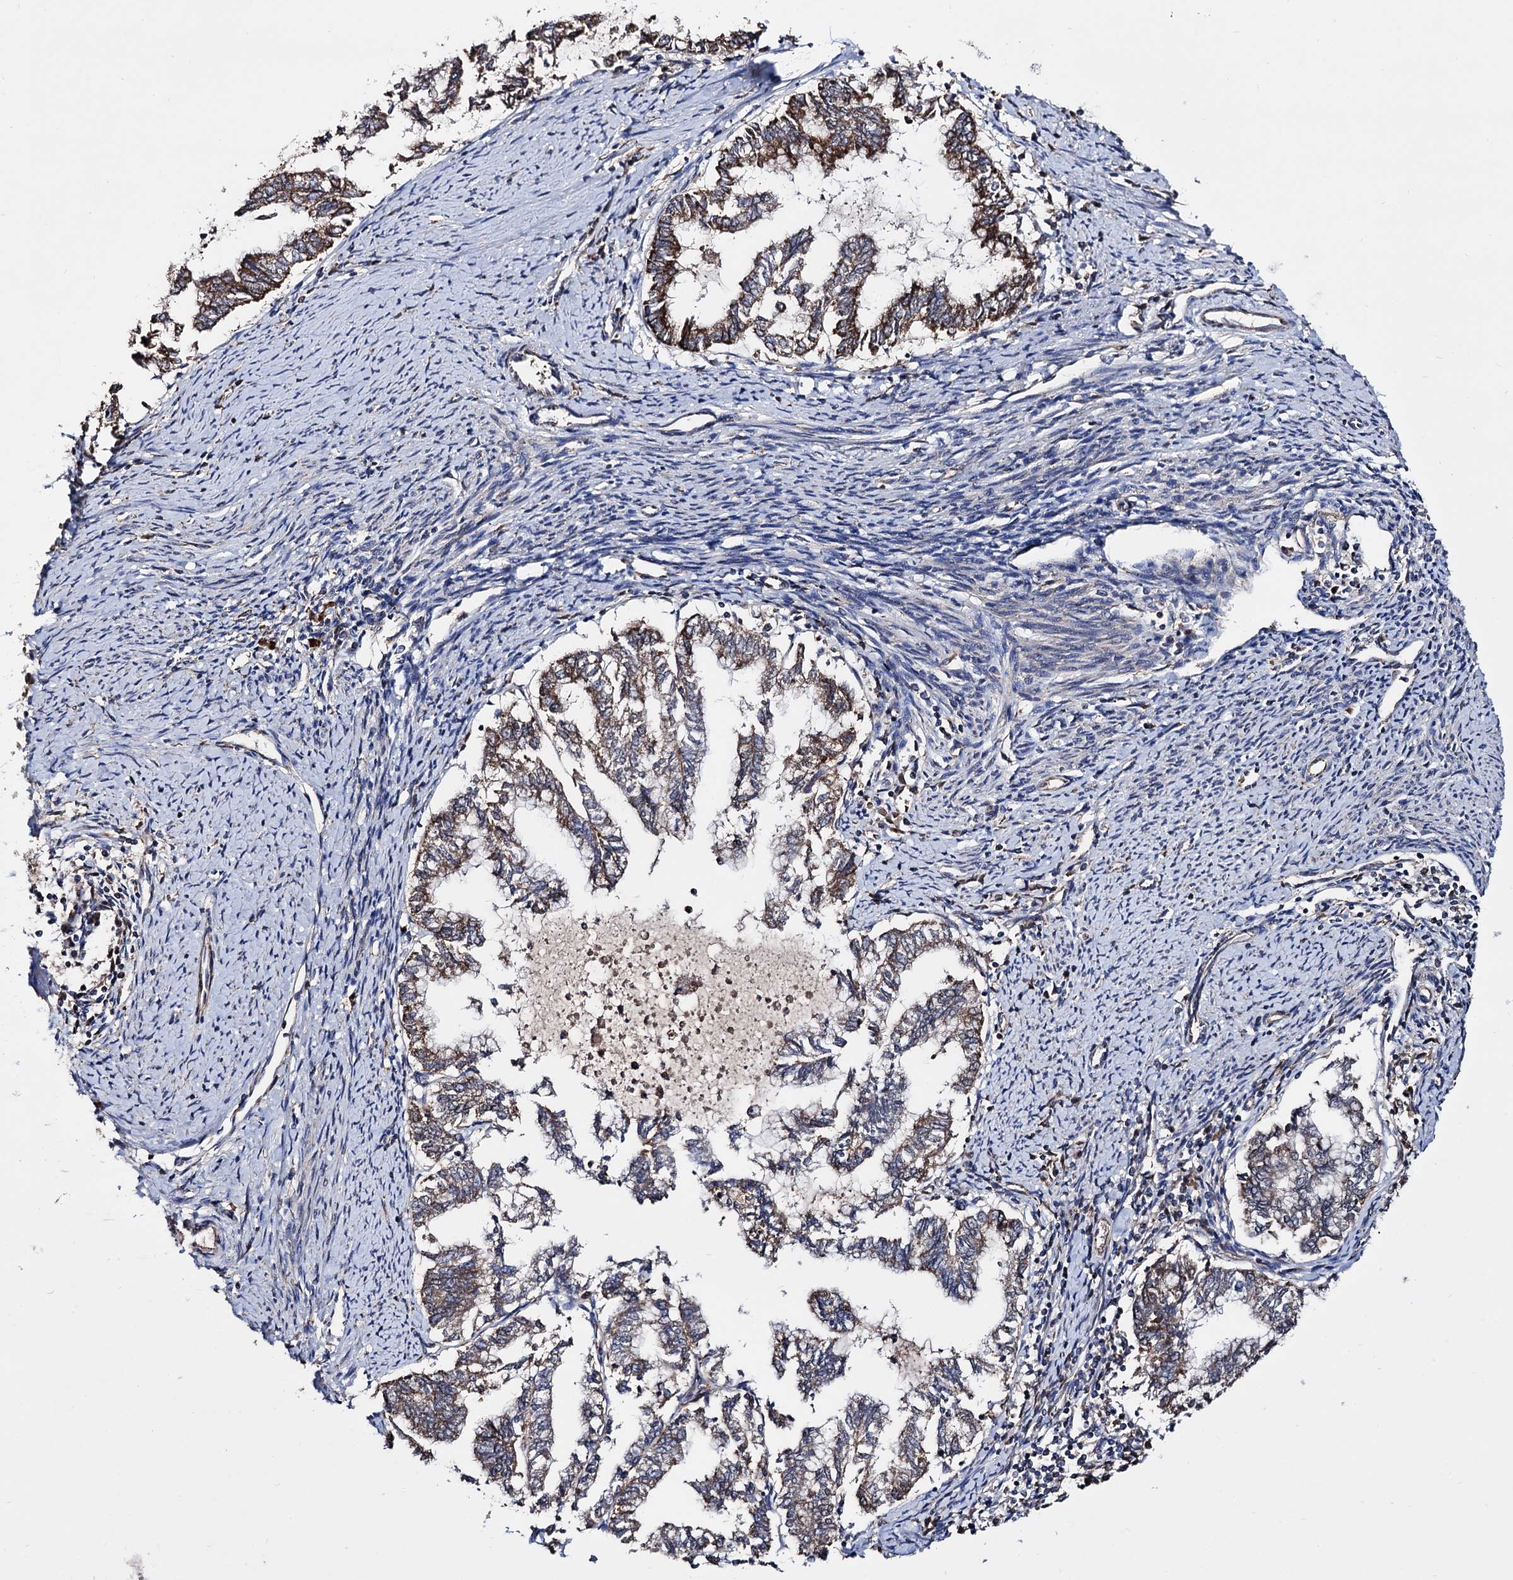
{"staining": {"intensity": "moderate", "quantity": "25%-75%", "location": "cytoplasmic/membranous"}, "tissue": "endometrial cancer", "cell_type": "Tumor cells", "image_type": "cancer", "snomed": [{"axis": "morphology", "description": "Adenocarcinoma, NOS"}, {"axis": "topography", "description": "Endometrium"}], "caption": "IHC image of neoplastic tissue: human endometrial cancer stained using immunohistochemistry (IHC) reveals medium levels of moderate protein expression localized specifically in the cytoplasmic/membranous of tumor cells, appearing as a cytoplasmic/membranous brown color.", "gene": "IQCH", "patient": {"sex": "female", "age": 79}}